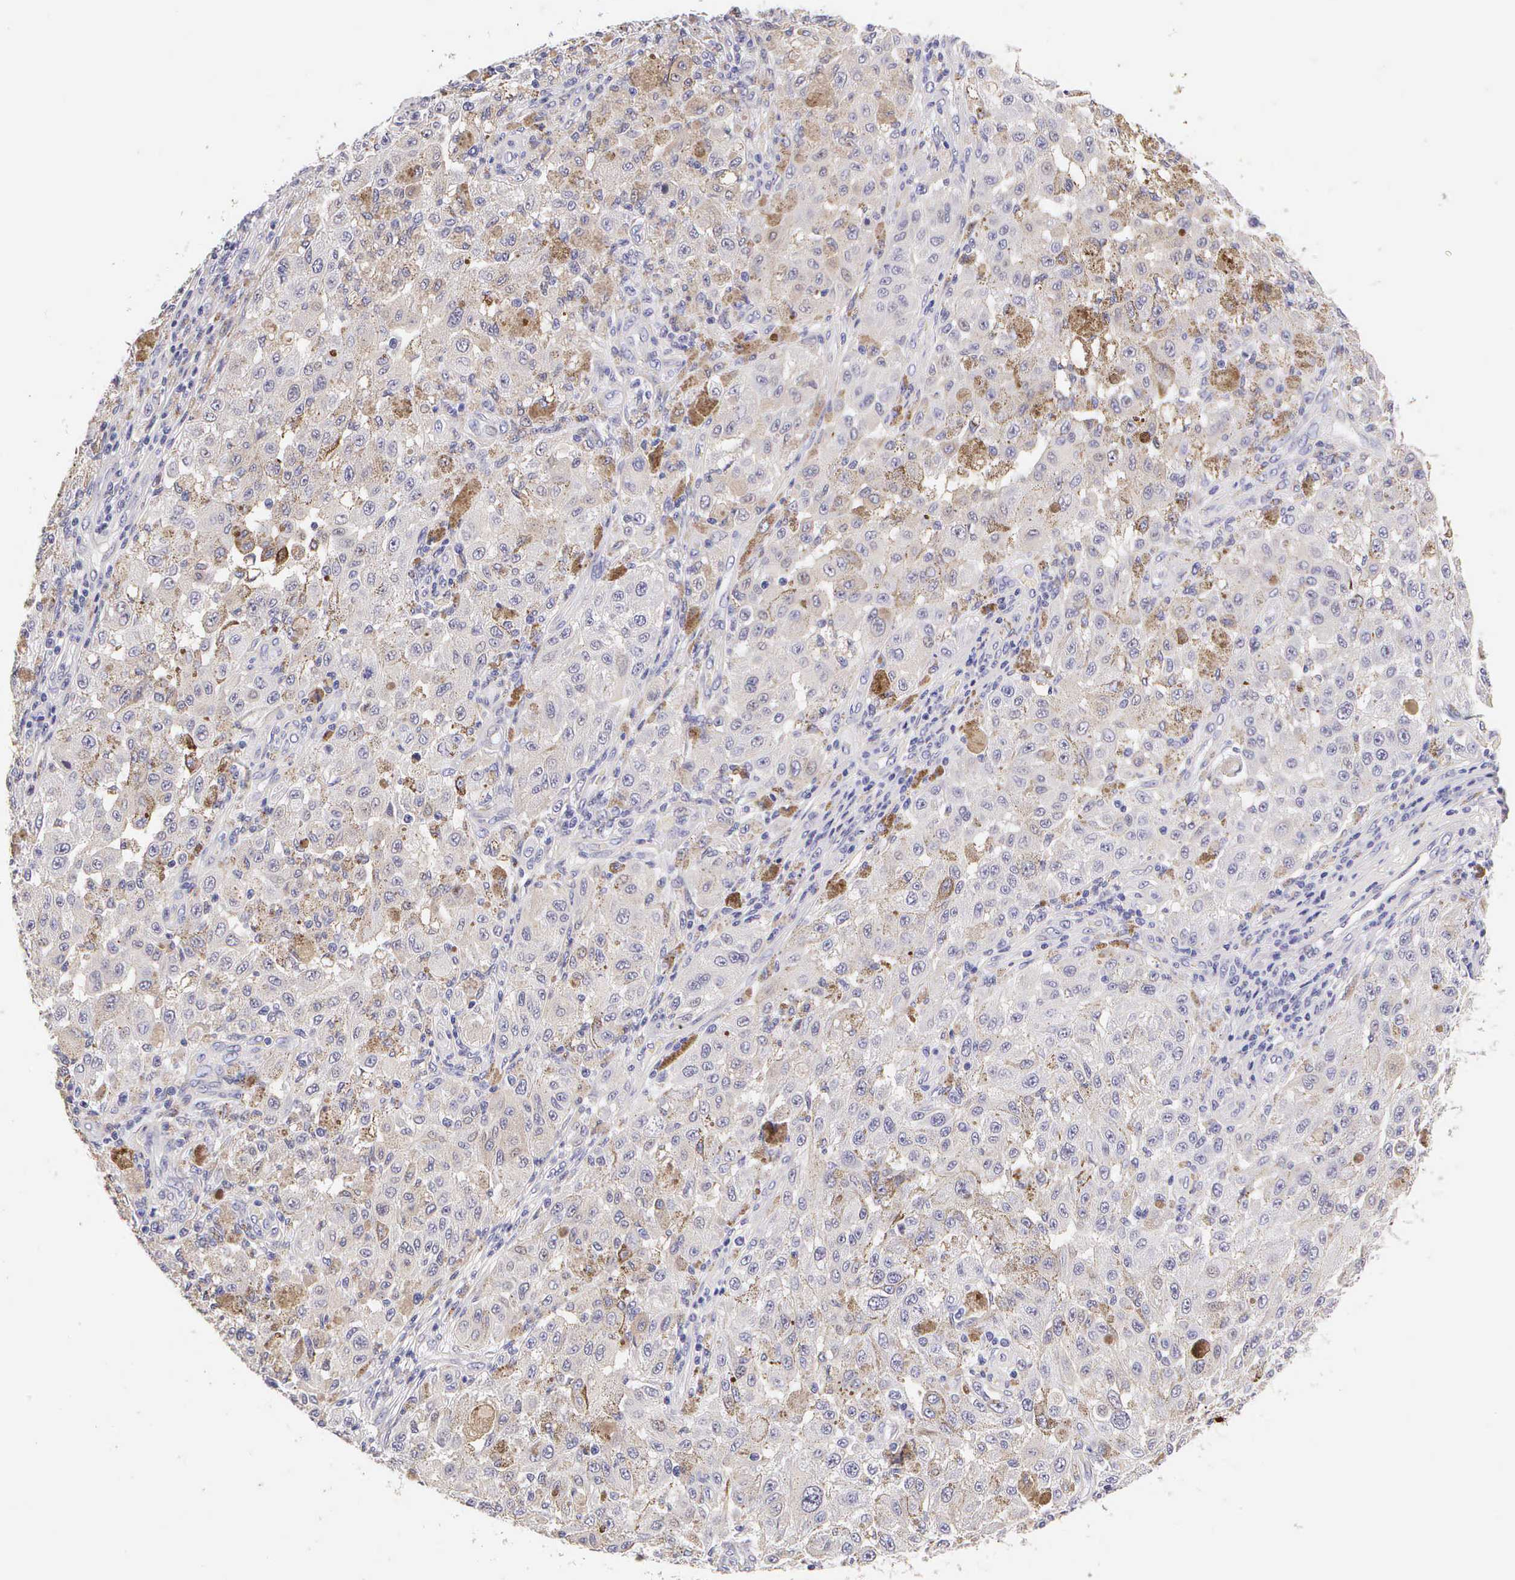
{"staining": {"intensity": "negative", "quantity": "none", "location": "none"}, "tissue": "melanoma", "cell_type": "Tumor cells", "image_type": "cancer", "snomed": [{"axis": "morphology", "description": "Malignant melanoma, NOS"}, {"axis": "topography", "description": "Skin"}], "caption": "Tumor cells are negative for brown protein staining in malignant melanoma.", "gene": "KRT17", "patient": {"sex": "female", "age": 64}}